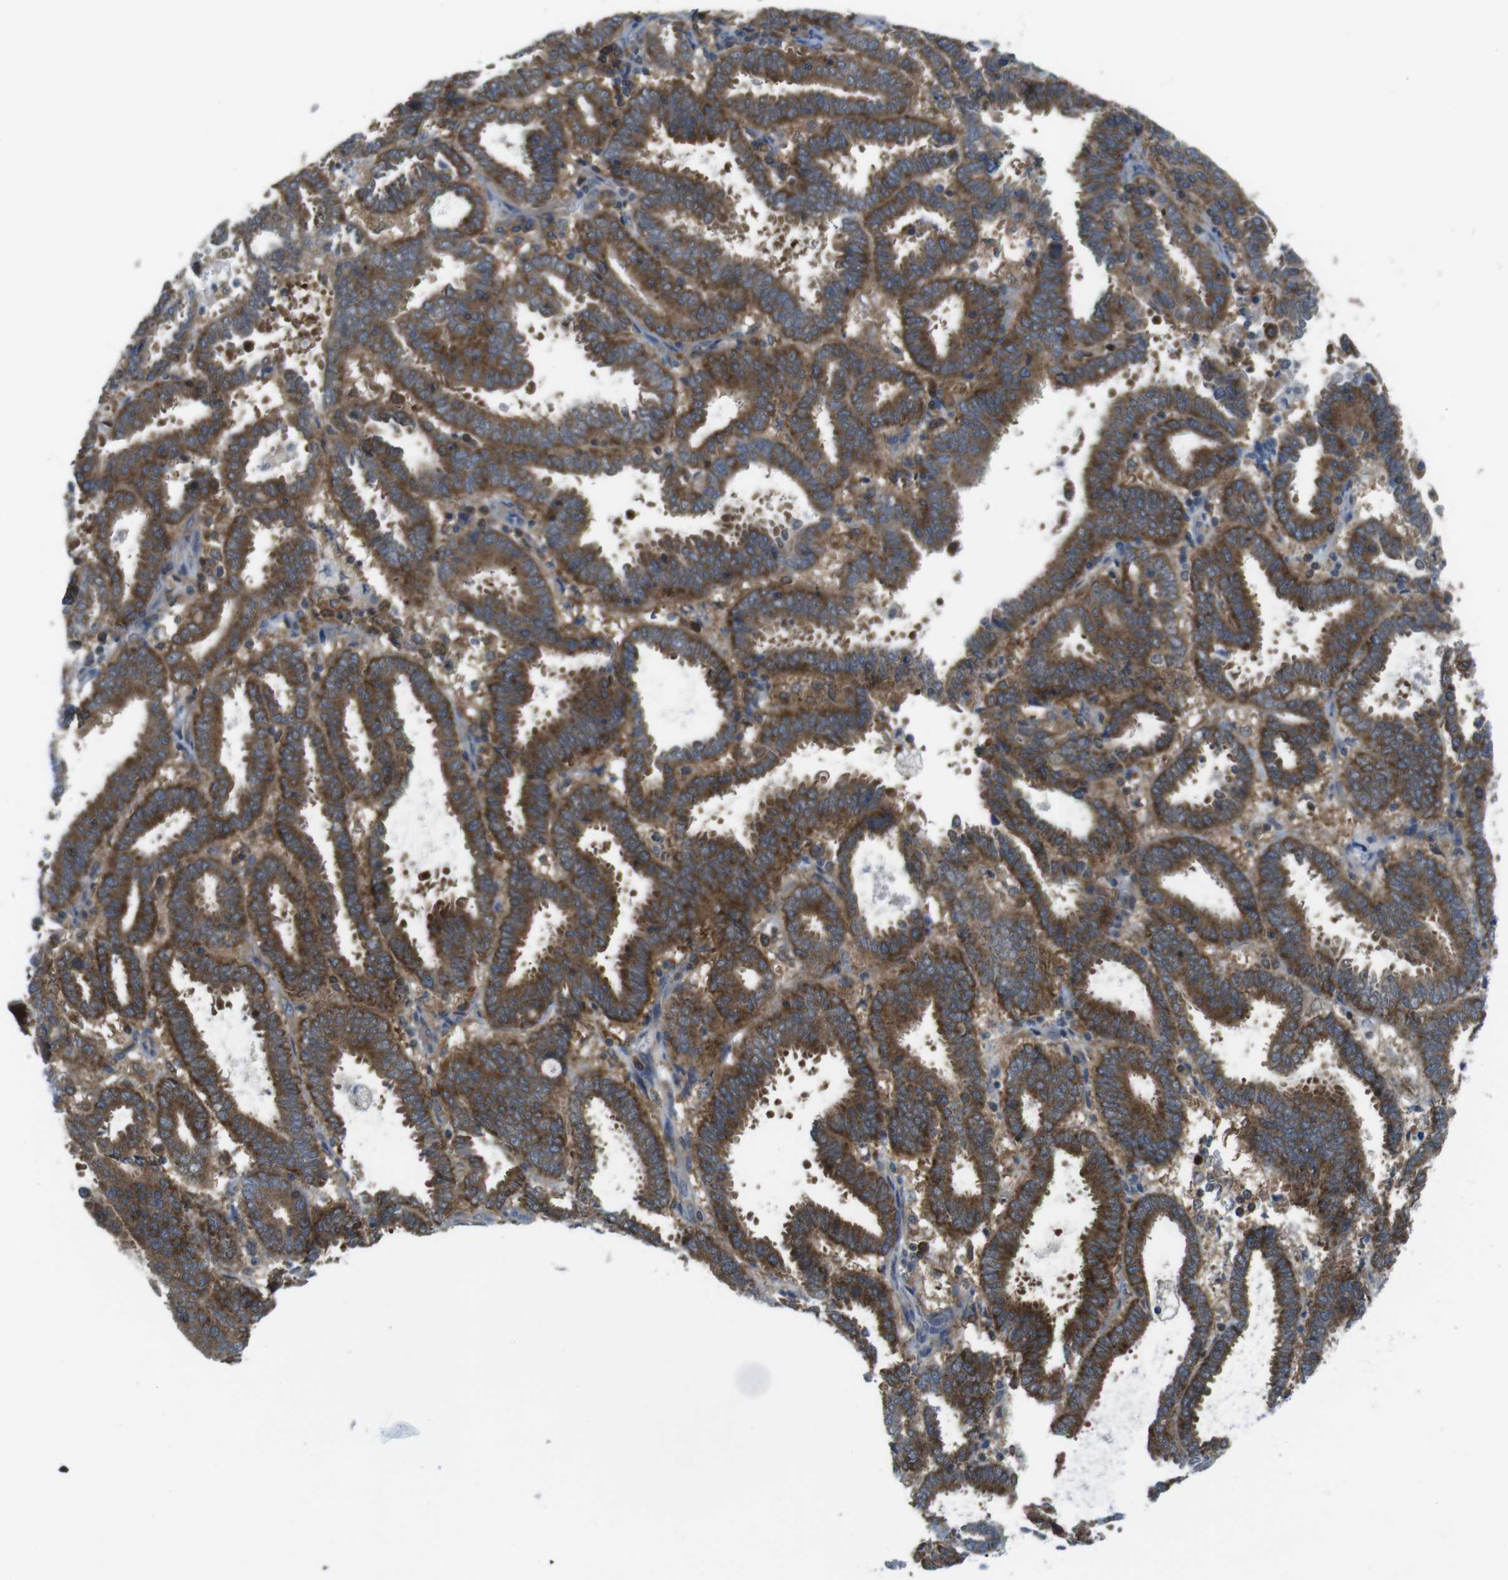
{"staining": {"intensity": "strong", "quantity": ">75%", "location": "cytoplasmic/membranous"}, "tissue": "endometrial cancer", "cell_type": "Tumor cells", "image_type": "cancer", "snomed": [{"axis": "morphology", "description": "Adenocarcinoma, NOS"}, {"axis": "topography", "description": "Uterus"}], "caption": "Human adenocarcinoma (endometrial) stained with a protein marker reveals strong staining in tumor cells.", "gene": "MTHFD1", "patient": {"sex": "female", "age": 83}}